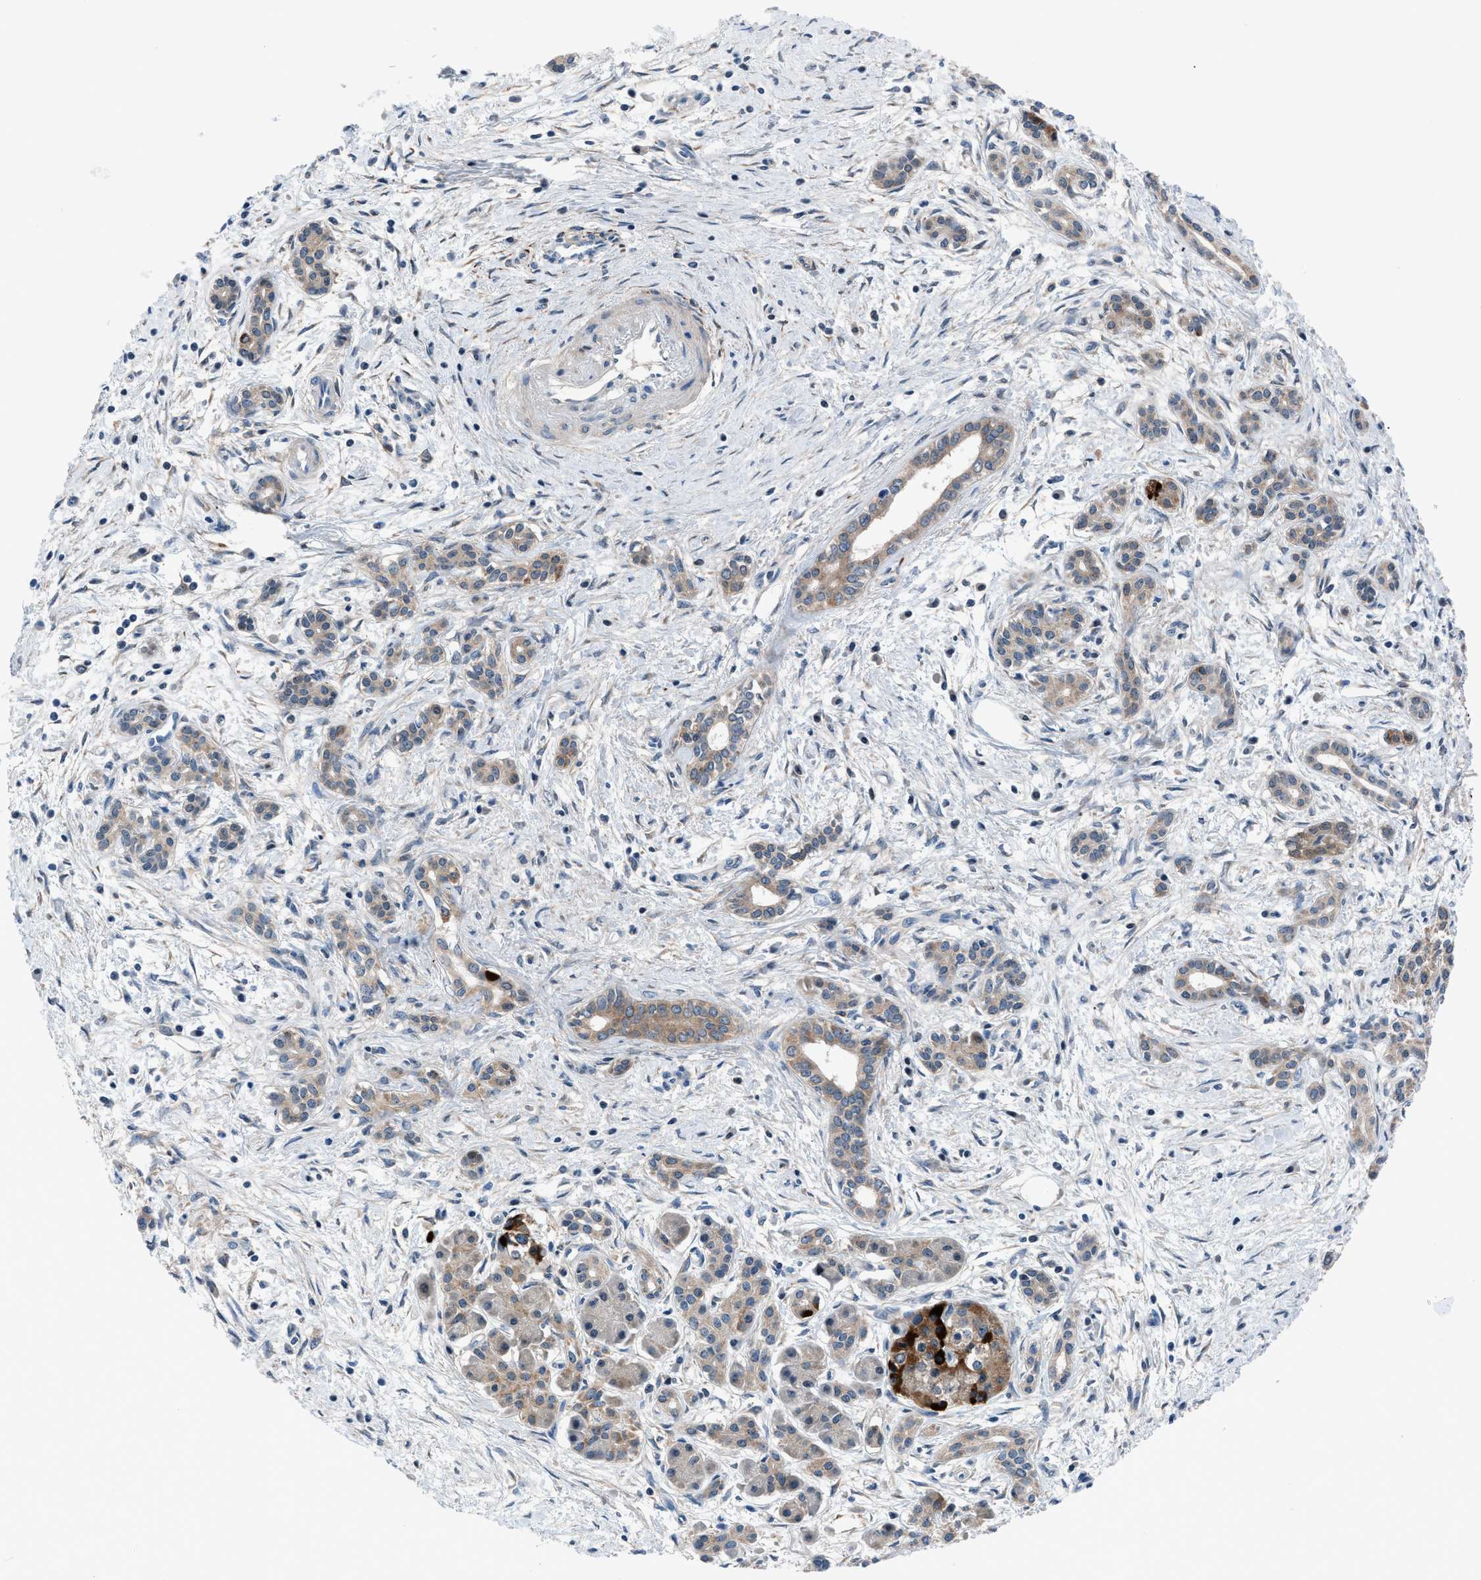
{"staining": {"intensity": "moderate", "quantity": ">75%", "location": "cytoplasmic/membranous"}, "tissue": "pancreatic cancer", "cell_type": "Tumor cells", "image_type": "cancer", "snomed": [{"axis": "morphology", "description": "Adenocarcinoma, NOS"}, {"axis": "topography", "description": "Pancreas"}], "caption": "Pancreatic cancer stained with a protein marker reveals moderate staining in tumor cells.", "gene": "TMEM45B", "patient": {"sex": "female", "age": 70}}